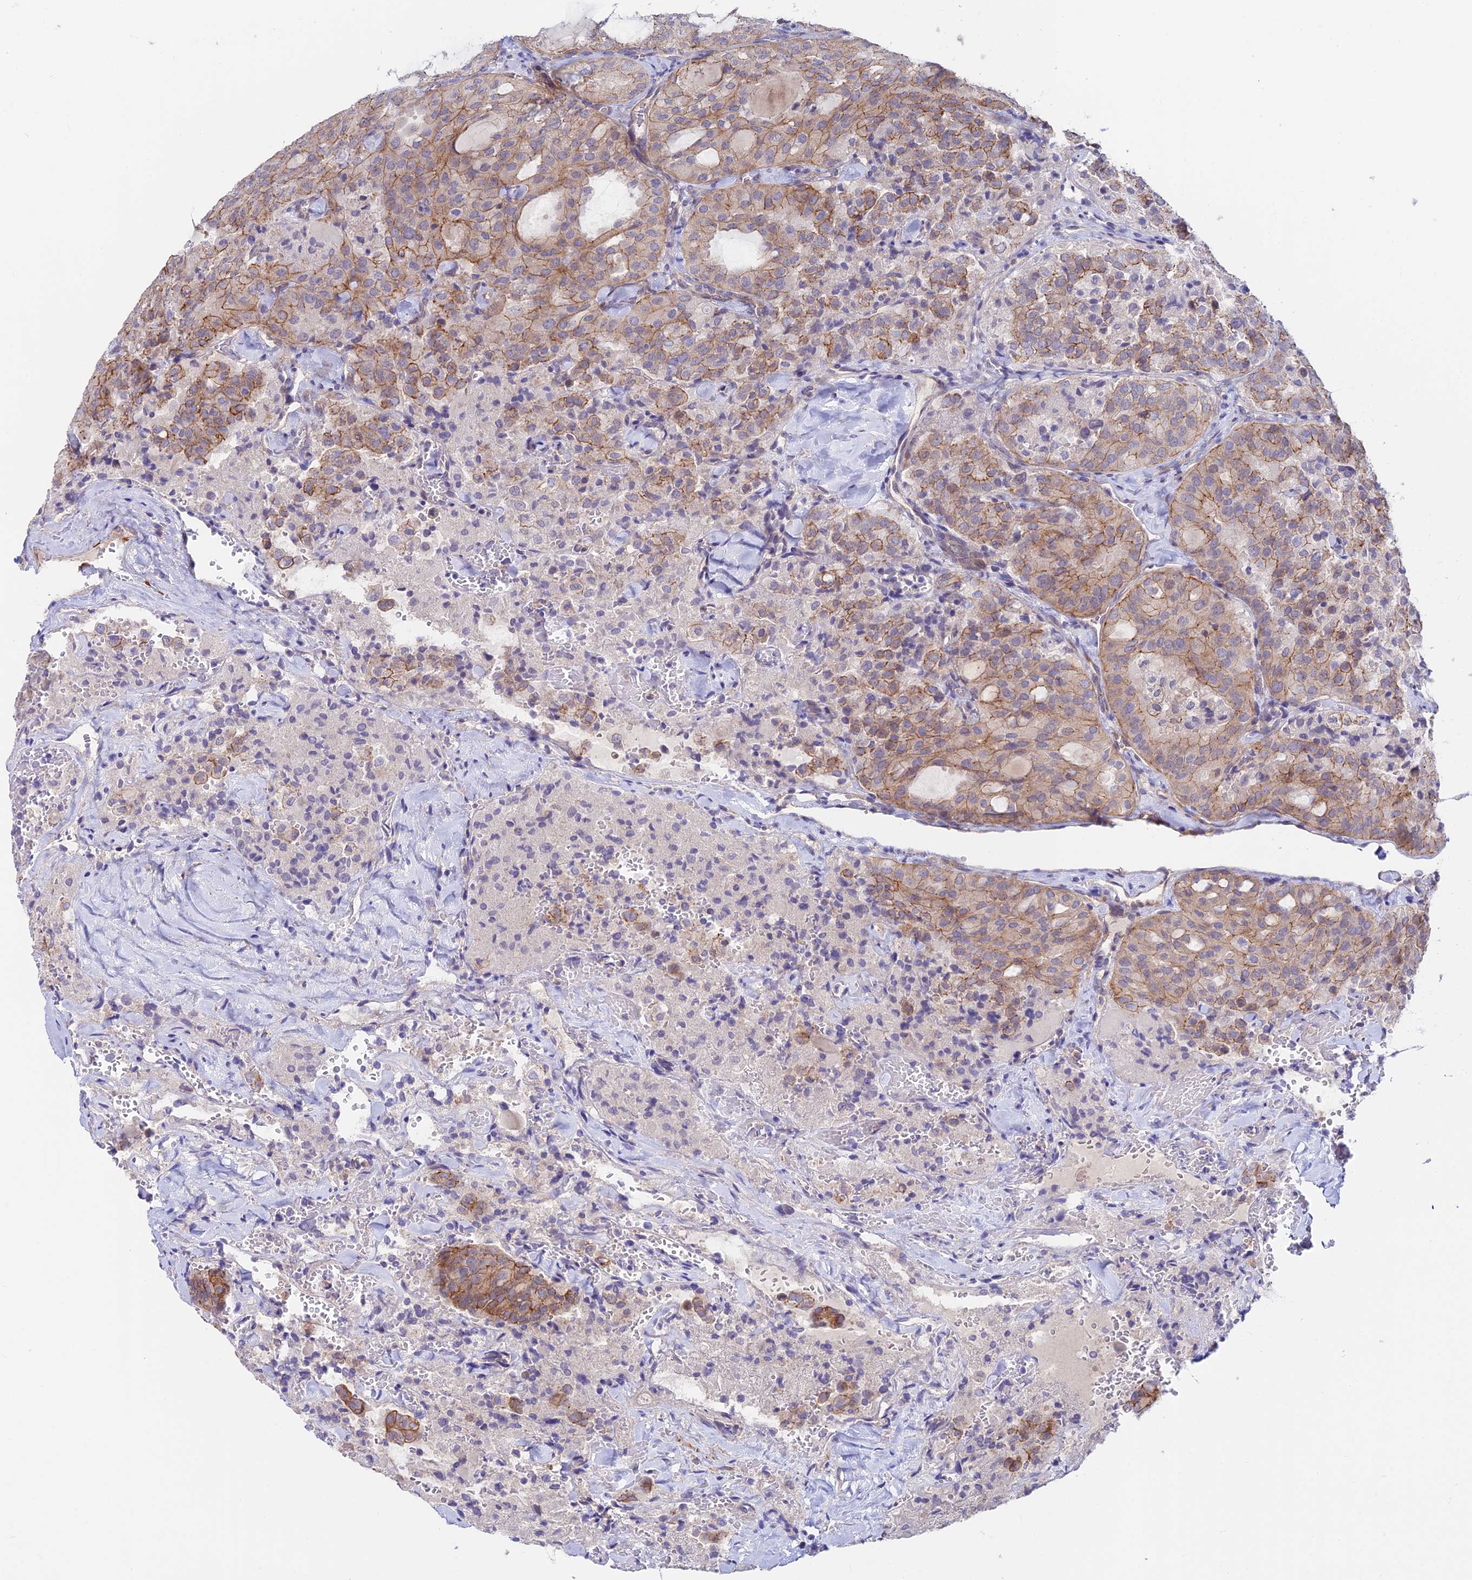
{"staining": {"intensity": "moderate", "quantity": ">75%", "location": "cytoplasmic/membranous"}, "tissue": "thyroid cancer", "cell_type": "Tumor cells", "image_type": "cancer", "snomed": [{"axis": "morphology", "description": "Follicular adenoma carcinoma, NOS"}, {"axis": "topography", "description": "Thyroid gland"}], "caption": "About >75% of tumor cells in follicular adenoma carcinoma (thyroid) display moderate cytoplasmic/membranous protein expression as visualized by brown immunohistochemical staining.", "gene": "ANKRD50", "patient": {"sex": "male", "age": 75}}